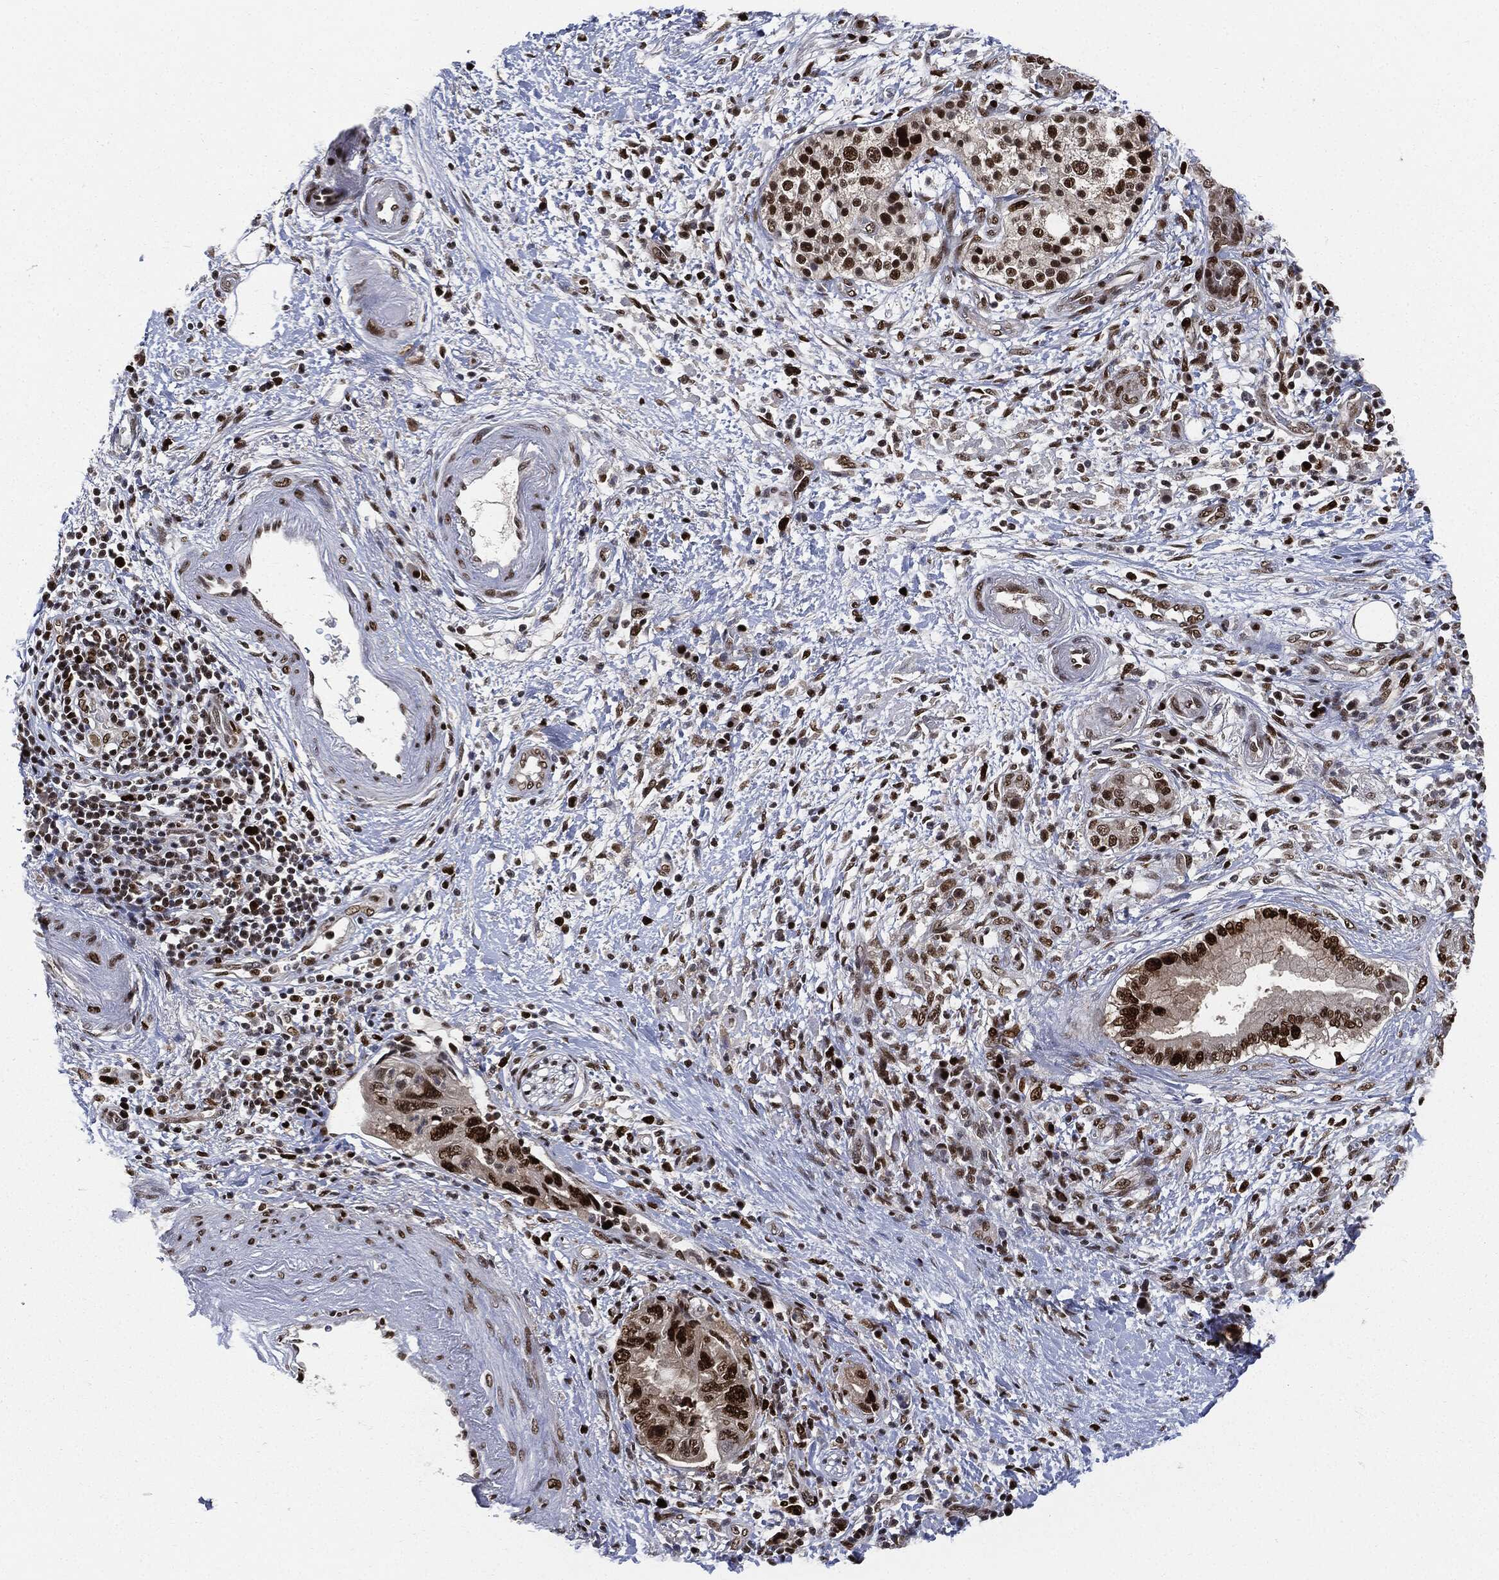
{"staining": {"intensity": "strong", "quantity": ">75%", "location": "nuclear"}, "tissue": "pancreatic cancer", "cell_type": "Tumor cells", "image_type": "cancer", "snomed": [{"axis": "morphology", "description": "Adenocarcinoma, NOS"}, {"axis": "topography", "description": "Pancreas"}], "caption": "A brown stain highlights strong nuclear staining of a protein in human pancreatic cancer tumor cells.", "gene": "PCNA", "patient": {"sex": "female", "age": 73}}